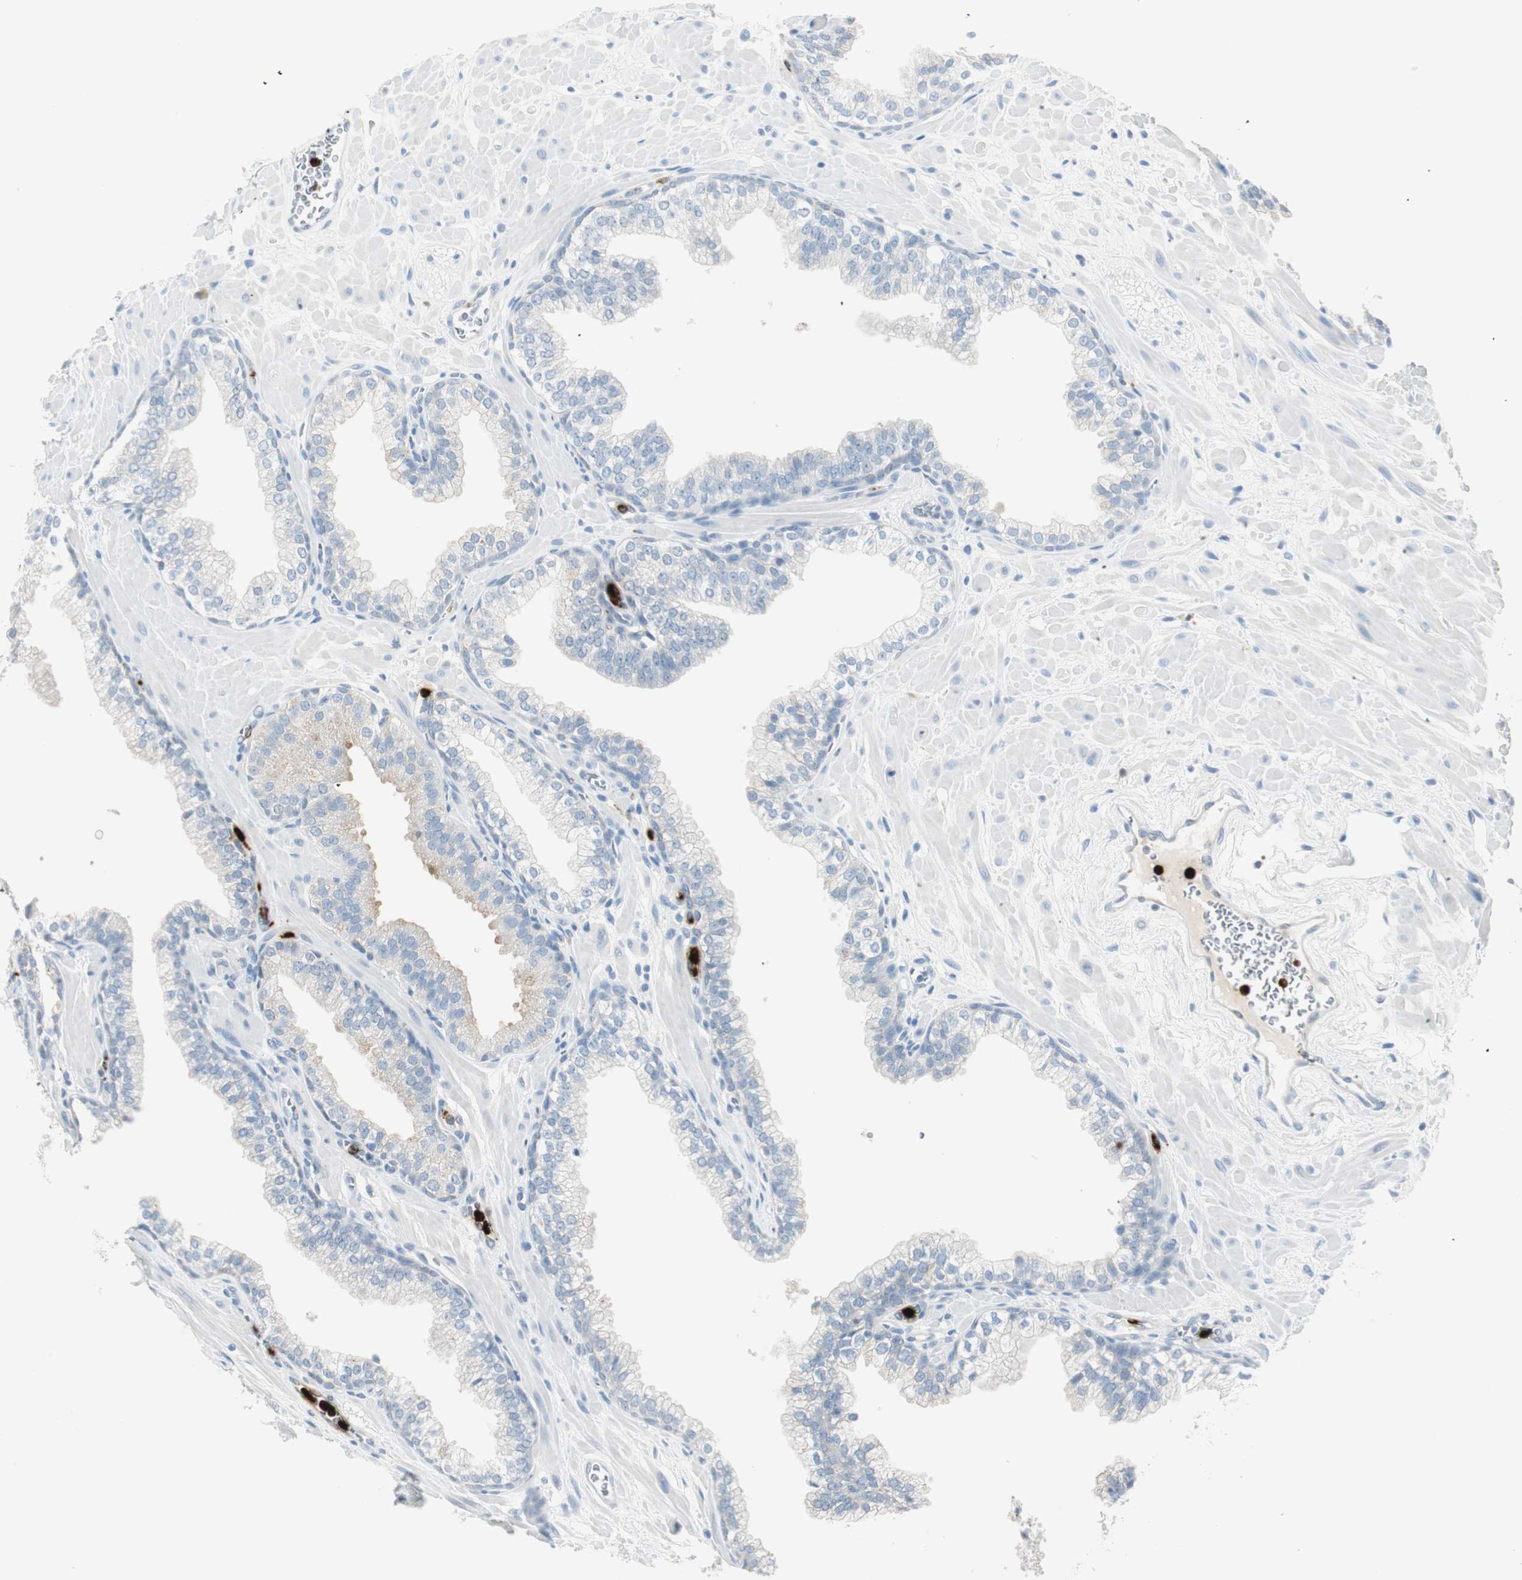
{"staining": {"intensity": "weak", "quantity": "25%-75%", "location": "cytoplasmic/membranous"}, "tissue": "prostate", "cell_type": "Glandular cells", "image_type": "normal", "snomed": [{"axis": "morphology", "description": "Normal tissue, NOS"}, {"axis": "topography", "description": "Prostate"}], "caption": "Protein analysis of benign prostate shows weak cytoplasmic/membranous positivity in approximately 25%-75% of glandular cells. Using DAB (brown) and hematoxylin (blue) stains, captured at high magnification using brightfield microscopy.", "gene": "PRTN3", "patient": {"sex": "male", "age": 60}}